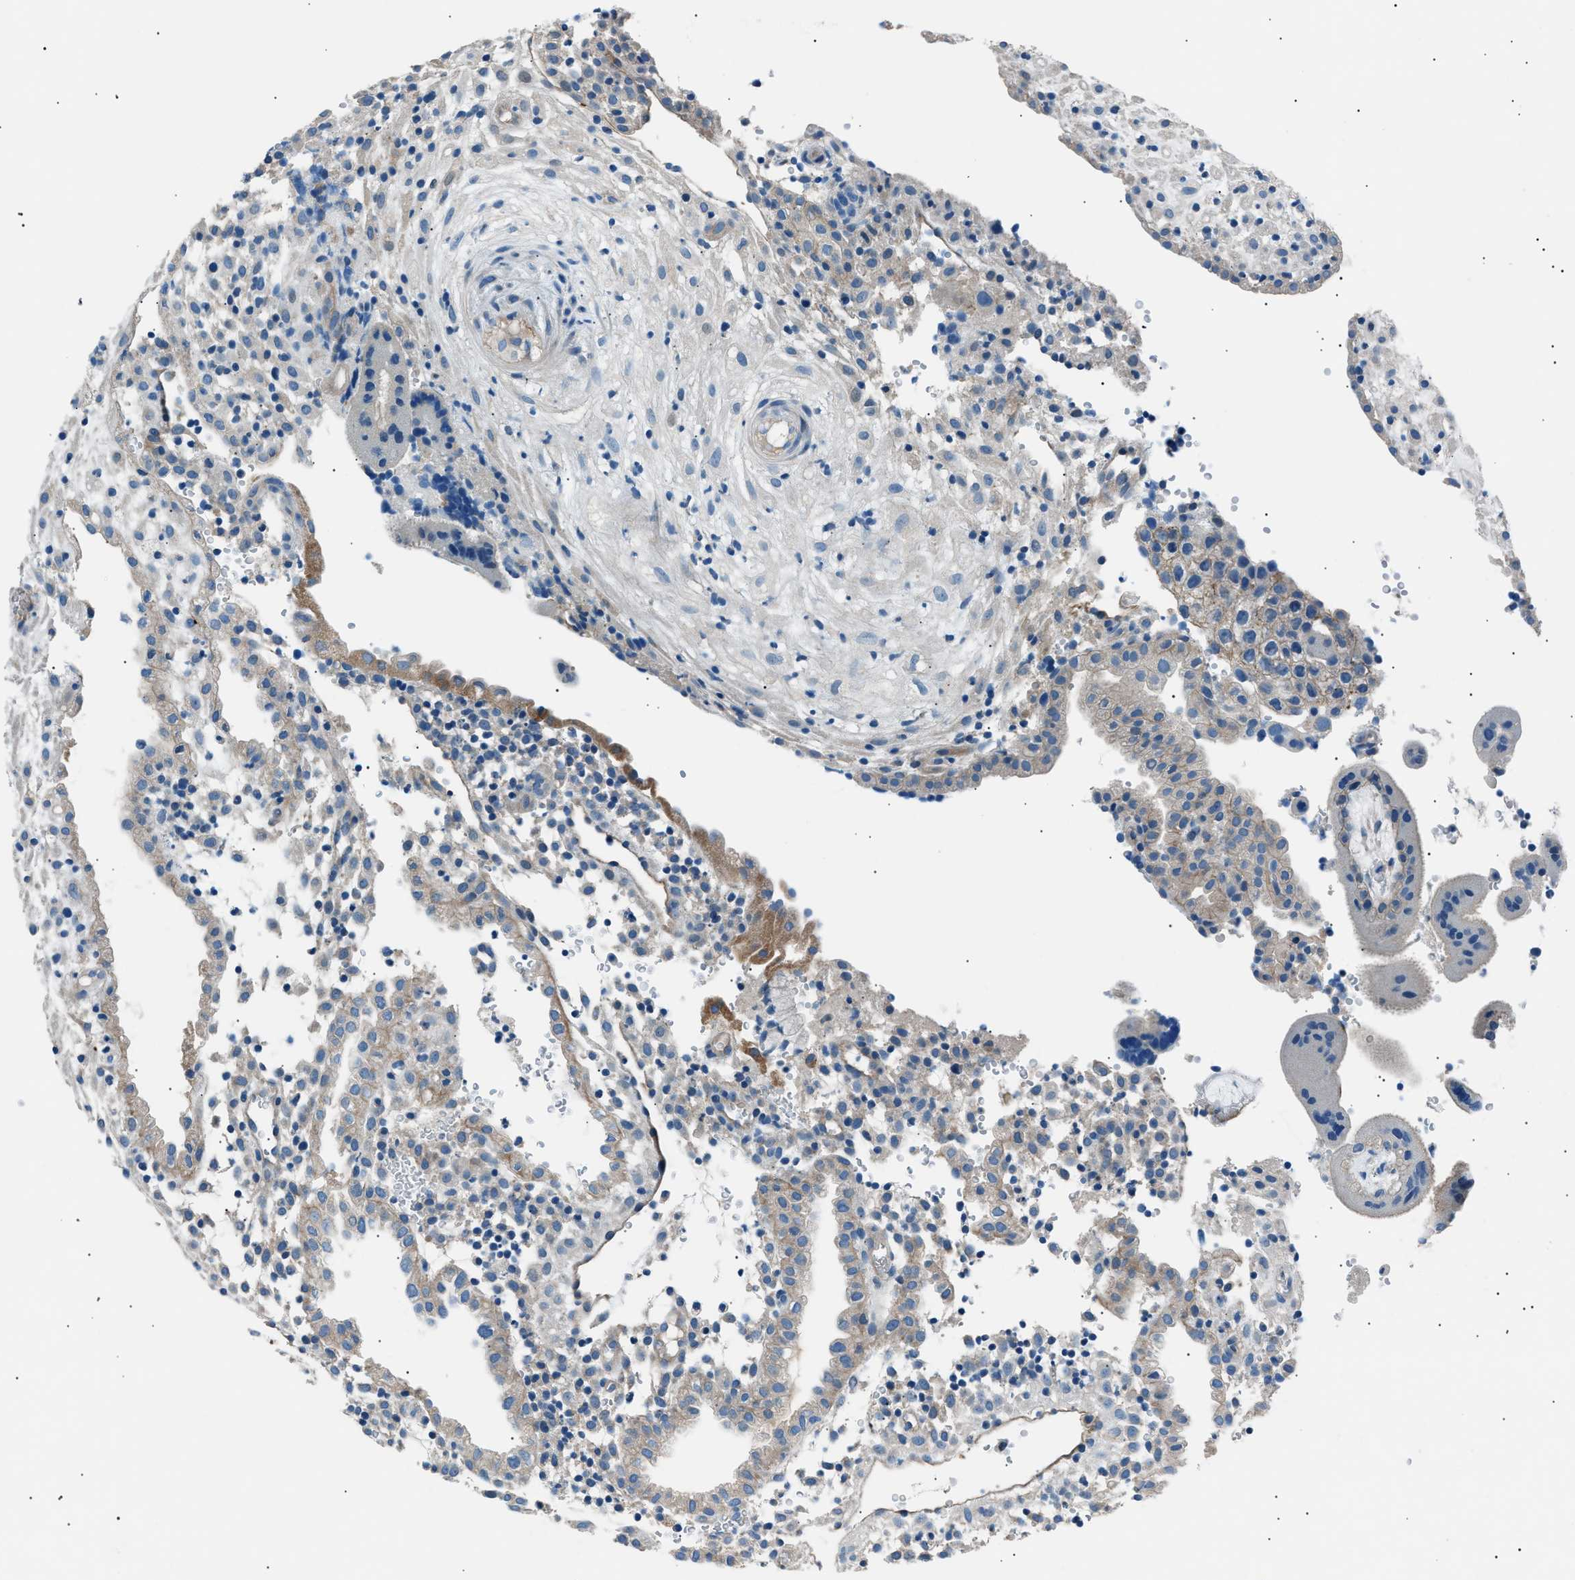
{"staining": {"intensity": "moderate", "quantity": "25%-75%", "location": "cytoplasmic/membranous"}, "tissue": "placenta", "cell_type": "Decidual cells", "image_type": "normal", "snomed": [{"axis": "morphology", "description": "Normal tissue, NOS"}, {"axis": "topography", "description": "Placenta"}], "caption": "Protein expression analysis of normal placenta exhibits moderate cytoplasmic/membranous expression in about 25%-75% of decidual cells. Ihc stains the protein in brown and the nuclei are stained blue.", "gene": "LRRC37B", "patient": {"sex": "female", "age": 18}}